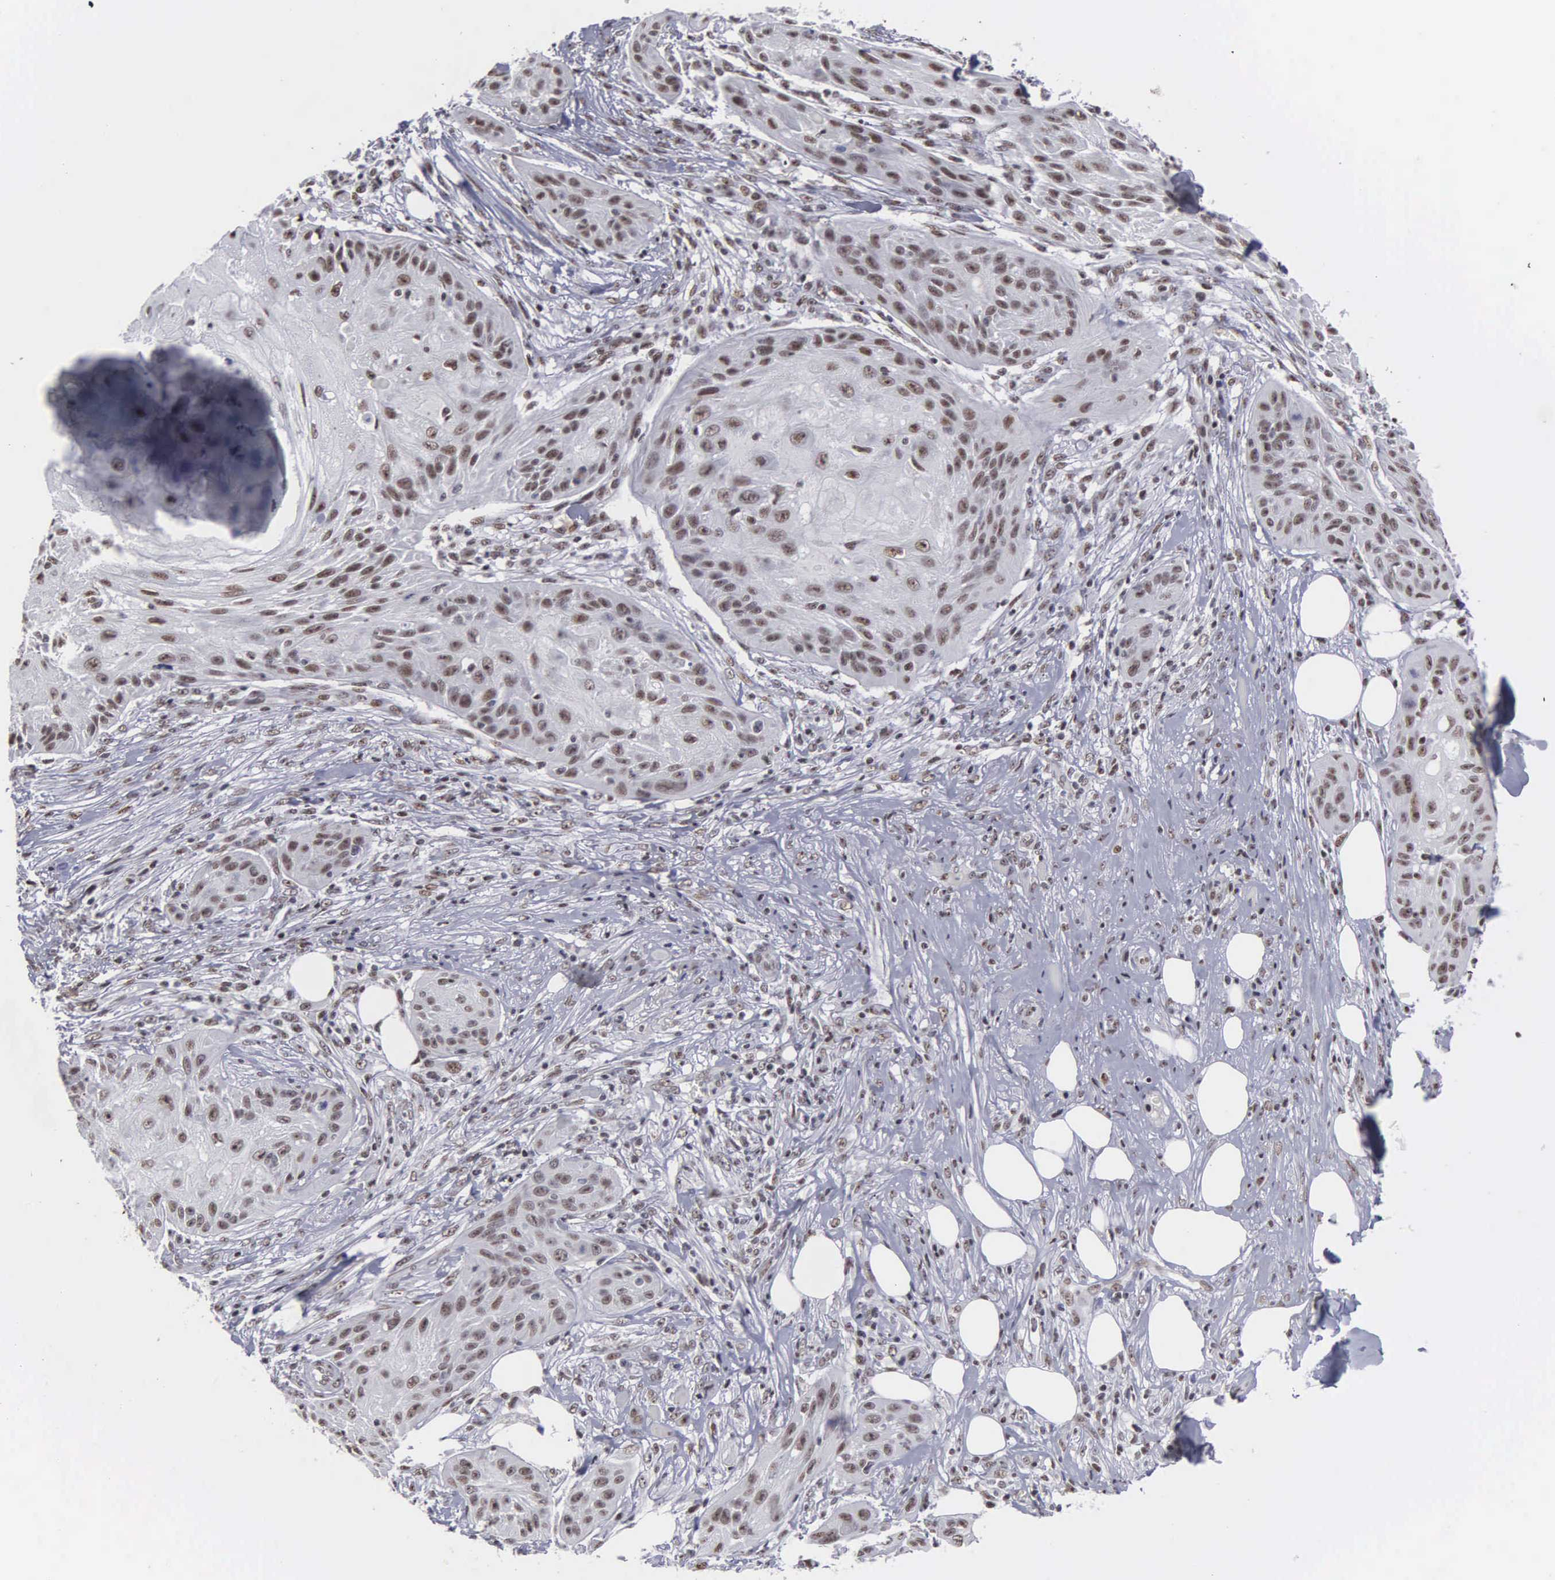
{"staining": {"intensity": "weak", "quantity": "25%-75%", "location": "nuclear"}, "tissue": "skin cancer", "cell_type": "Tumor cells", "image_type": "cancer", "snomed": [{"axis": "morphology", "description": "Squamous cell carcinoma, NOS"}, {"axis": "topography", "description": "Skin"}], "caption": "The micrograph displays staining of squamous cell carcinoma (skin), revealing weak nuclear protein positivity (brown color) within tumor cells.", "gene": "KIAA0586", "patient": {"sex": "female", "age": 88}}